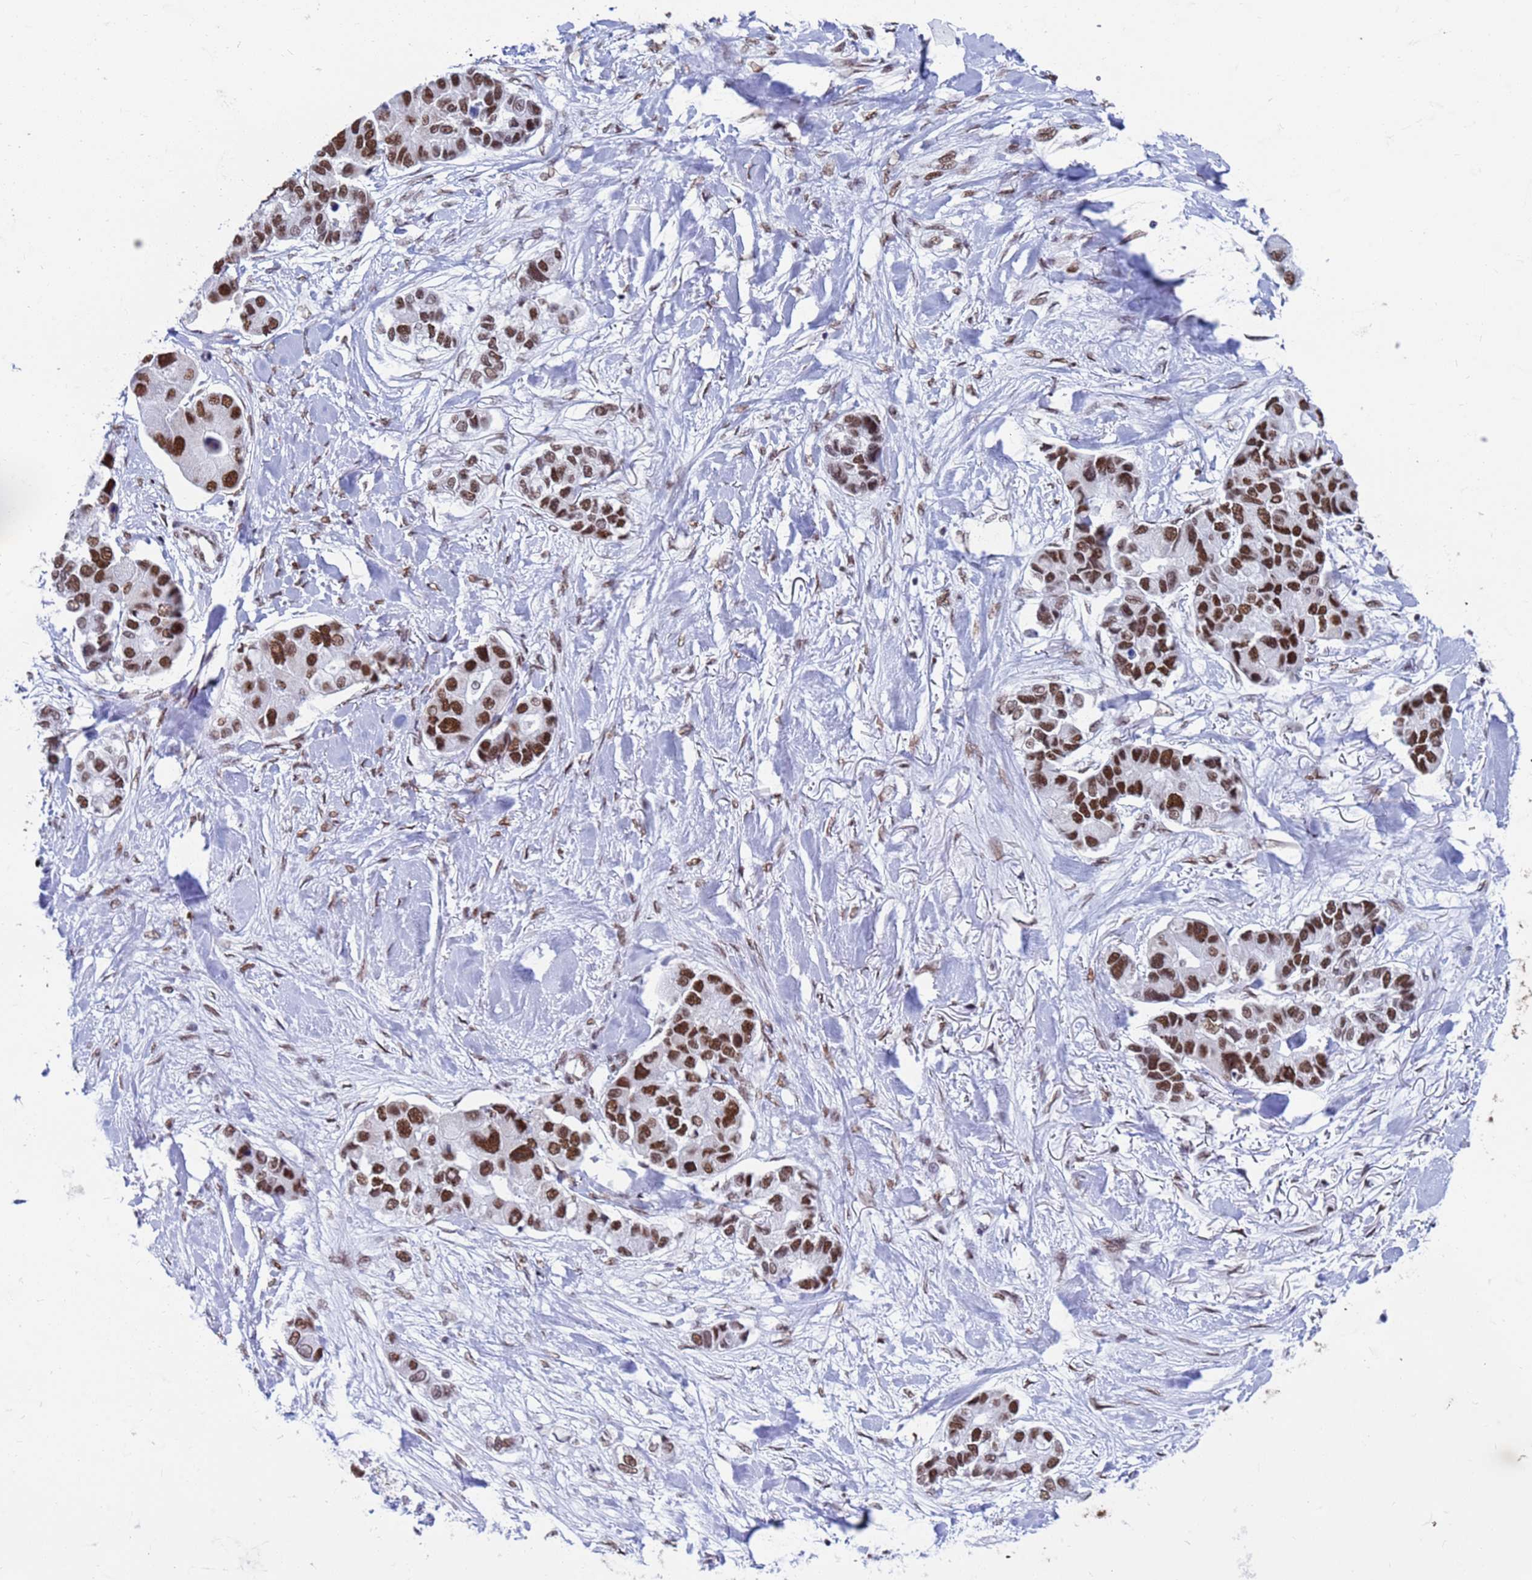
{"staining": {"intensity": "strong", "quantity": ">75%", "location": "nuclear"}, "tissue": "lung cancer", "cell_type": "Tumor cells", "image_type": "cancer", "snomed": [{"axis": "morphology", "description": "Adenocarcinoma, NOS"}, {"axis": "topography", "description": "Lung"}], "caption": "DAB immunohistochemical staining of lung adenocarcinoma shows strong nuclear protein staining in approximately >75% of tumor cells.", "gene": "FAM170B", "patient": {"sex": "female", "age": 54}}